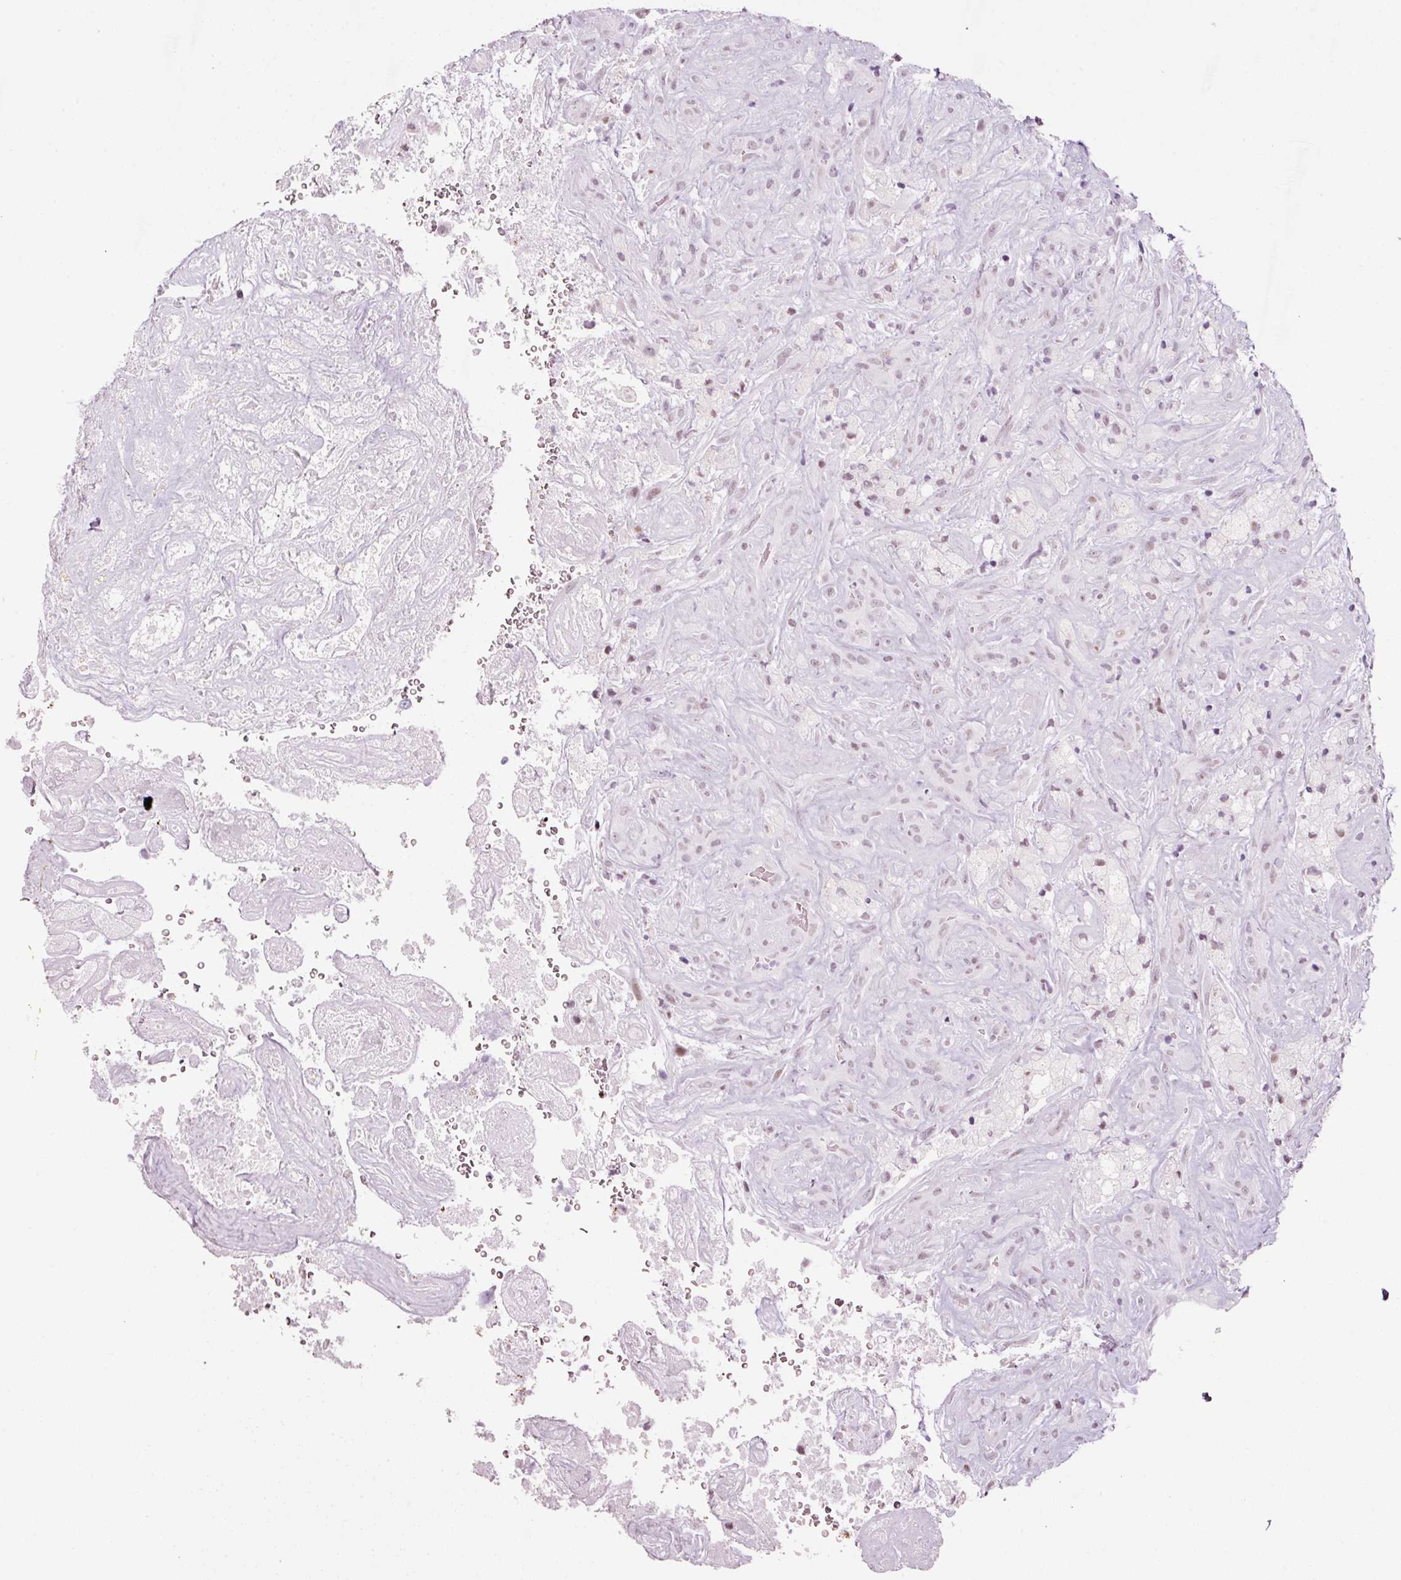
{"staining": {"intensity": "weak", "quantity": "25%-75%", "location": "nuclear"}, "tissue": "glioma", "cell_type": "Tumor cells", "image_type": "cancer", "snomed": [{"axis": "morphology", "description": "Glioma, malignant, High grade"}, {"axis": "topography", "description": "Brain"}], "caption": "Immunohistochemistry micrograph of neoplastic tissue: malignant high-grade glioma stained using immunohistochemistry (IHC) demonstrates low levels of weak protein expression localized specifically in the nuclear of tumor cells, appearing as a nuclear brown color.", "gene": "ANKRD20A1", "patient": {"sex": "male", "age": 69}}